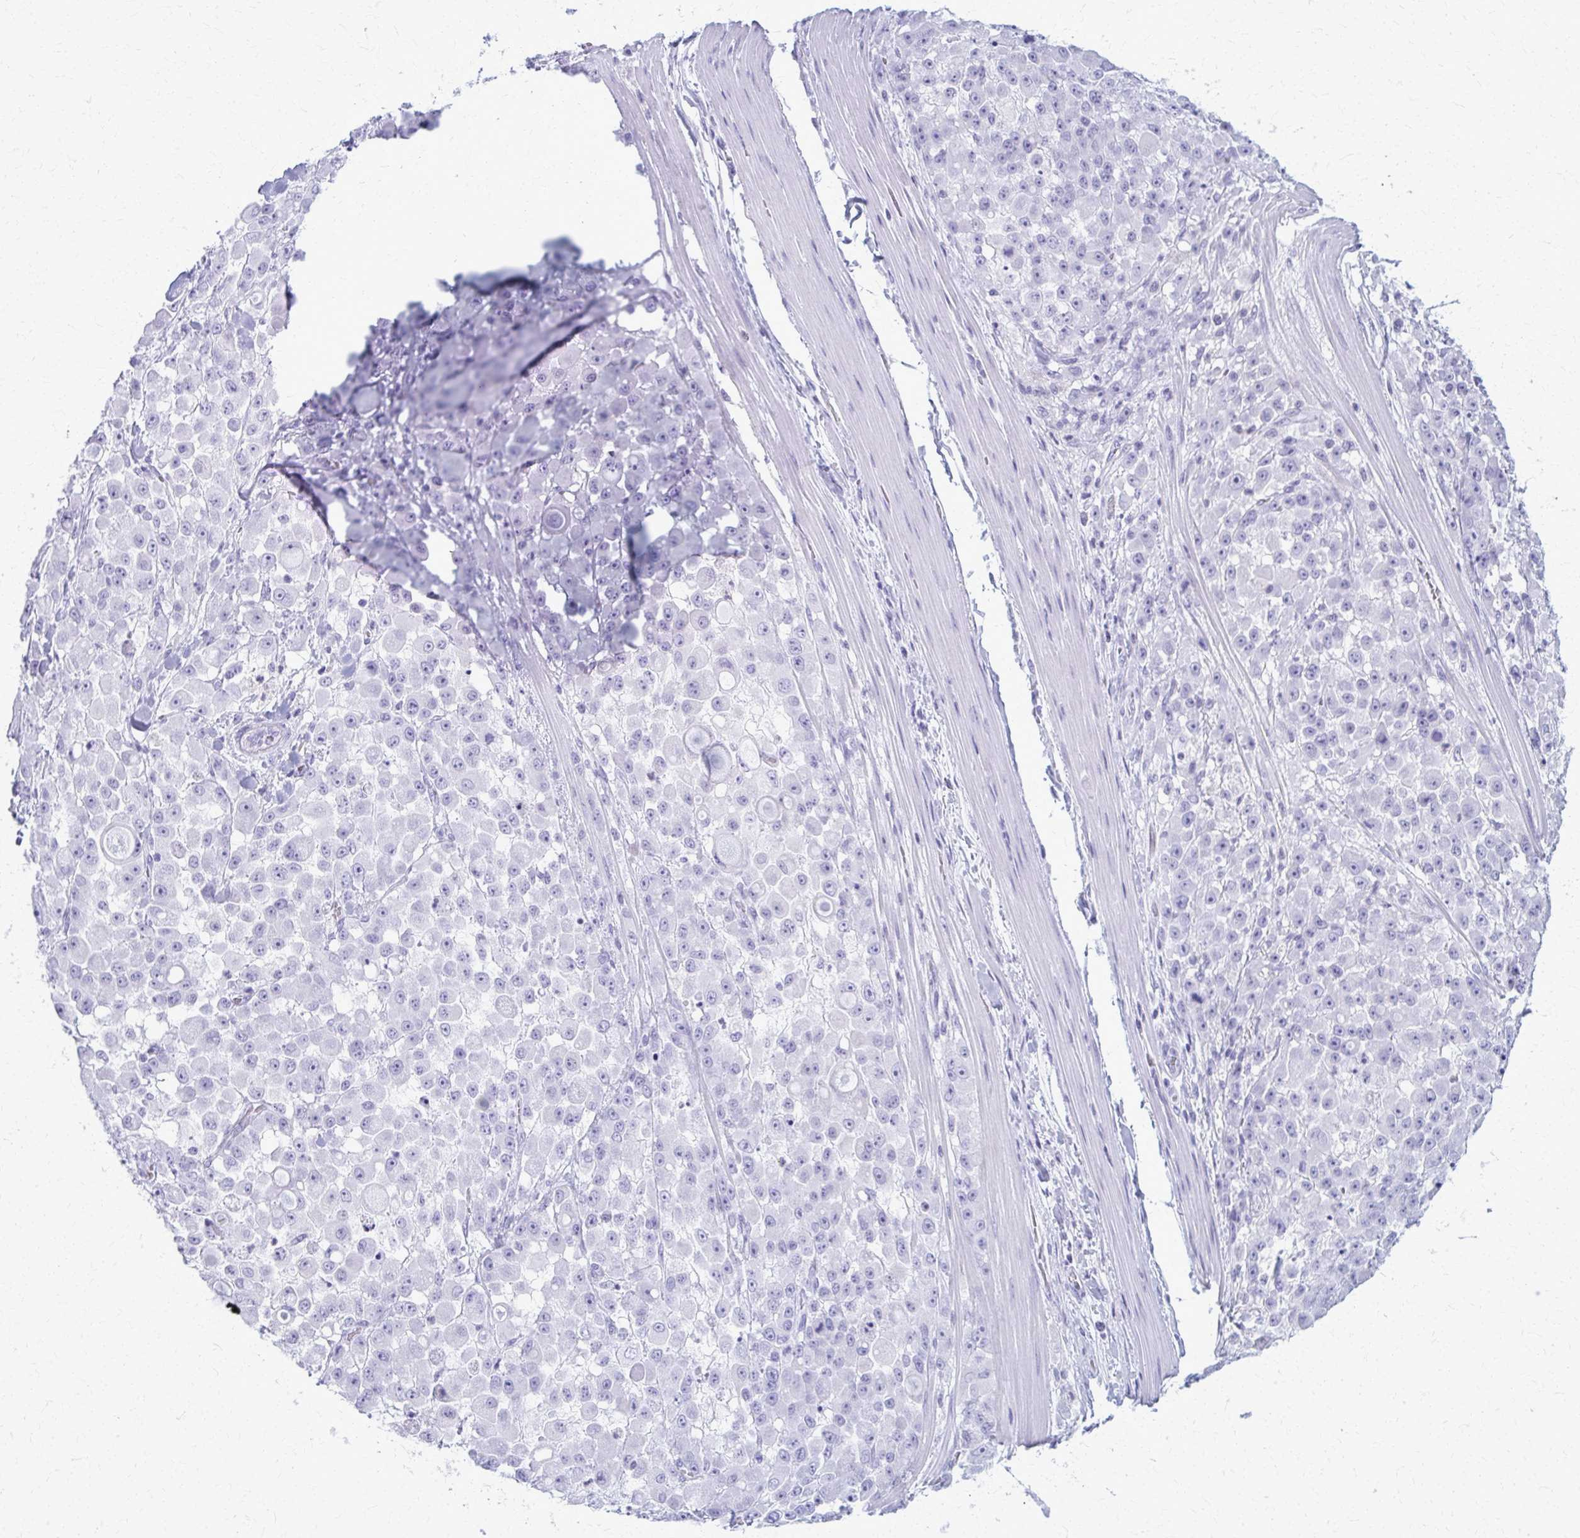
{"staining": {"intensity": "negative", "quantity": "none", "location": "none"}, "tissue": "stomach cancer", "cell_type": "Tumor cells", "image_type": "cancer", "snomed": [{"axis": "morphology", "description": "Adenocarcinoma, NOS"}, {"axis": "topography", "description": "Stomach"}], "caption": "Tumor cells show no significant protein expression in adenocarcinoma (stomach).", "gene": "ACSM2B", "patient": {"sex": "female", "age": 76}}